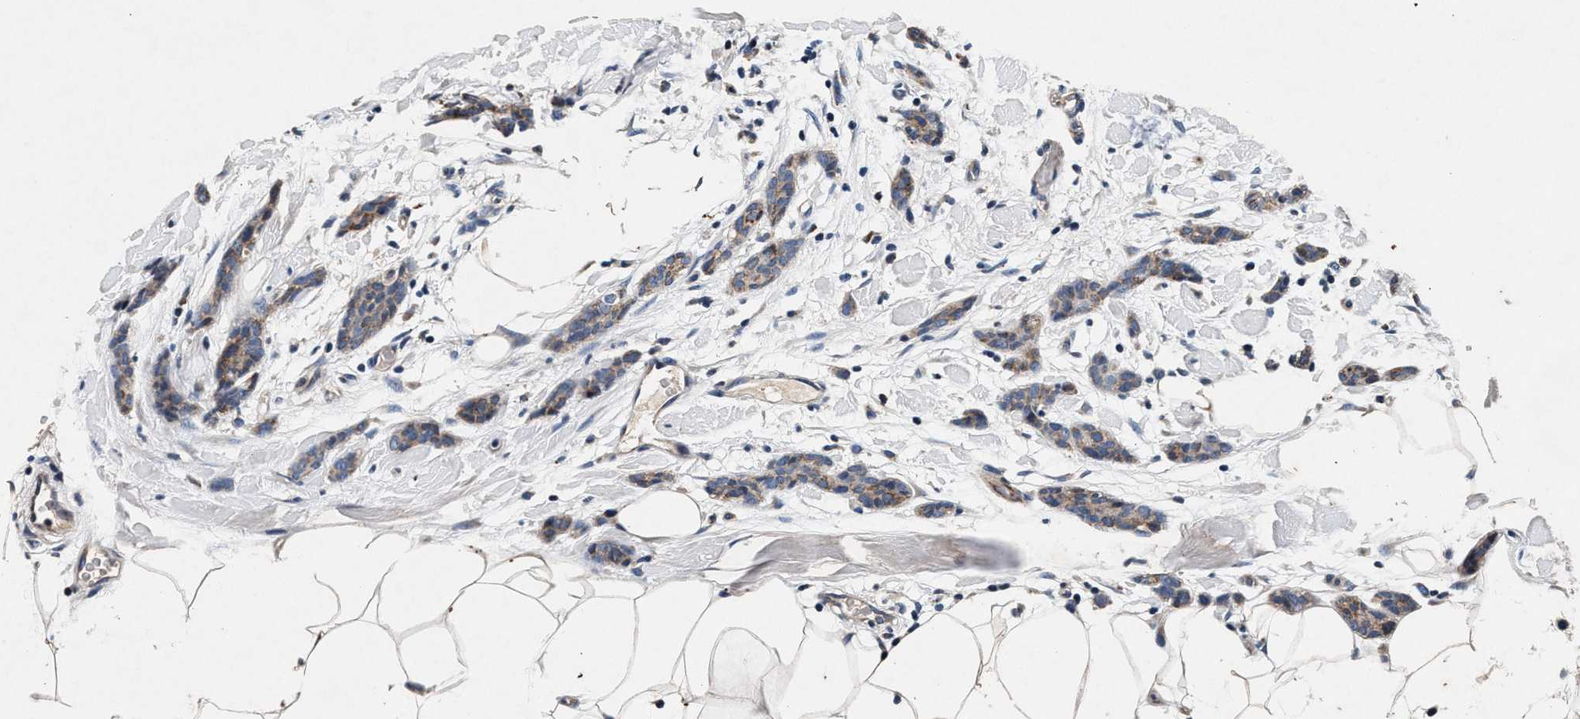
{"staining": {"intensity": "weak", "quantity": ">75%", "location": "cytoplasmic/membranous"}, "tissue": "breast cancer", "cell_type": "Tumor cells", "image_type": "cancer", "snomed": [{"axis": "morphology", "description": "Lobular carcinoma"}, {"axis": "topography", "description": "Skin"}, {"axis": "topography", "description": "Breast"}], "caption": "Immunohistochemical staining of breast cancer (lobular carcinoma) exhibits low levels of weak cytoplasmic/membranous protein staining in approximately >75% of tumor cells.", "gene": "PKD2L1", "patient": {"sex": "female", "age": 46}}